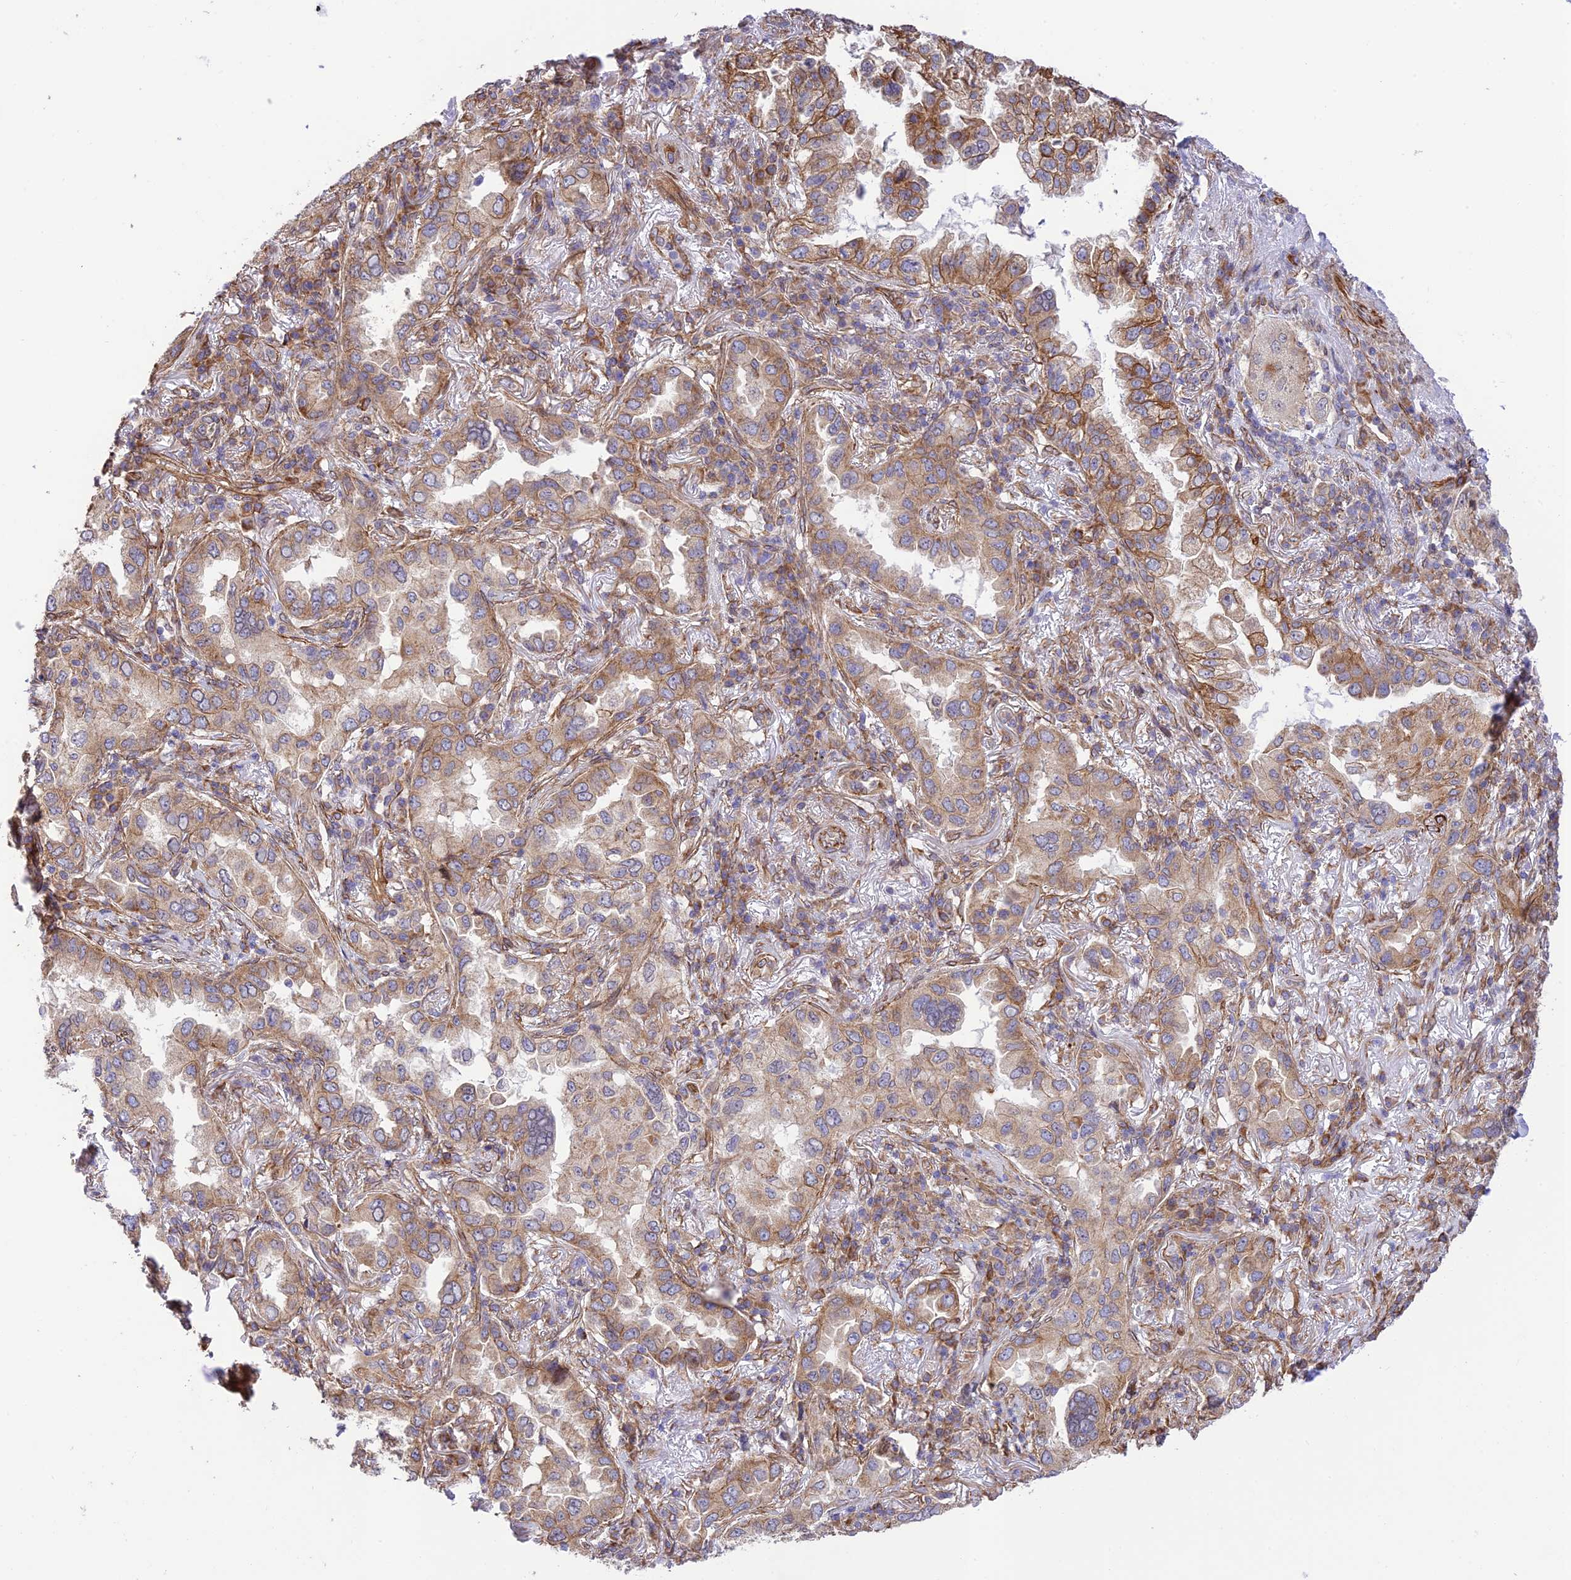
{"staining": {"intensity": "moderate", "quantity": "<25%", "location": "cytoplasmic/membranous"}, "tissue": "lung cancer", "cell_type": "Tumor cells", "image_type": "cancer", "snomed": [{"axis": "morphology", "description": "Adenocarcinoma, NOS"}, {"axis": "topography", "description": "Lung"}], "caption": "Protein expression analysis of human lung adenocarcinoma reveals moderate cytoplasmic/membranous positivity in approximately <25% of tumor cells. The staining was performed using DAB, with brown indicating positive protein expression. Nuclei are stained blue with hematoxylin.", "gene": "EXOC3L4", "patient": {"sex": "female", "age": 69}}